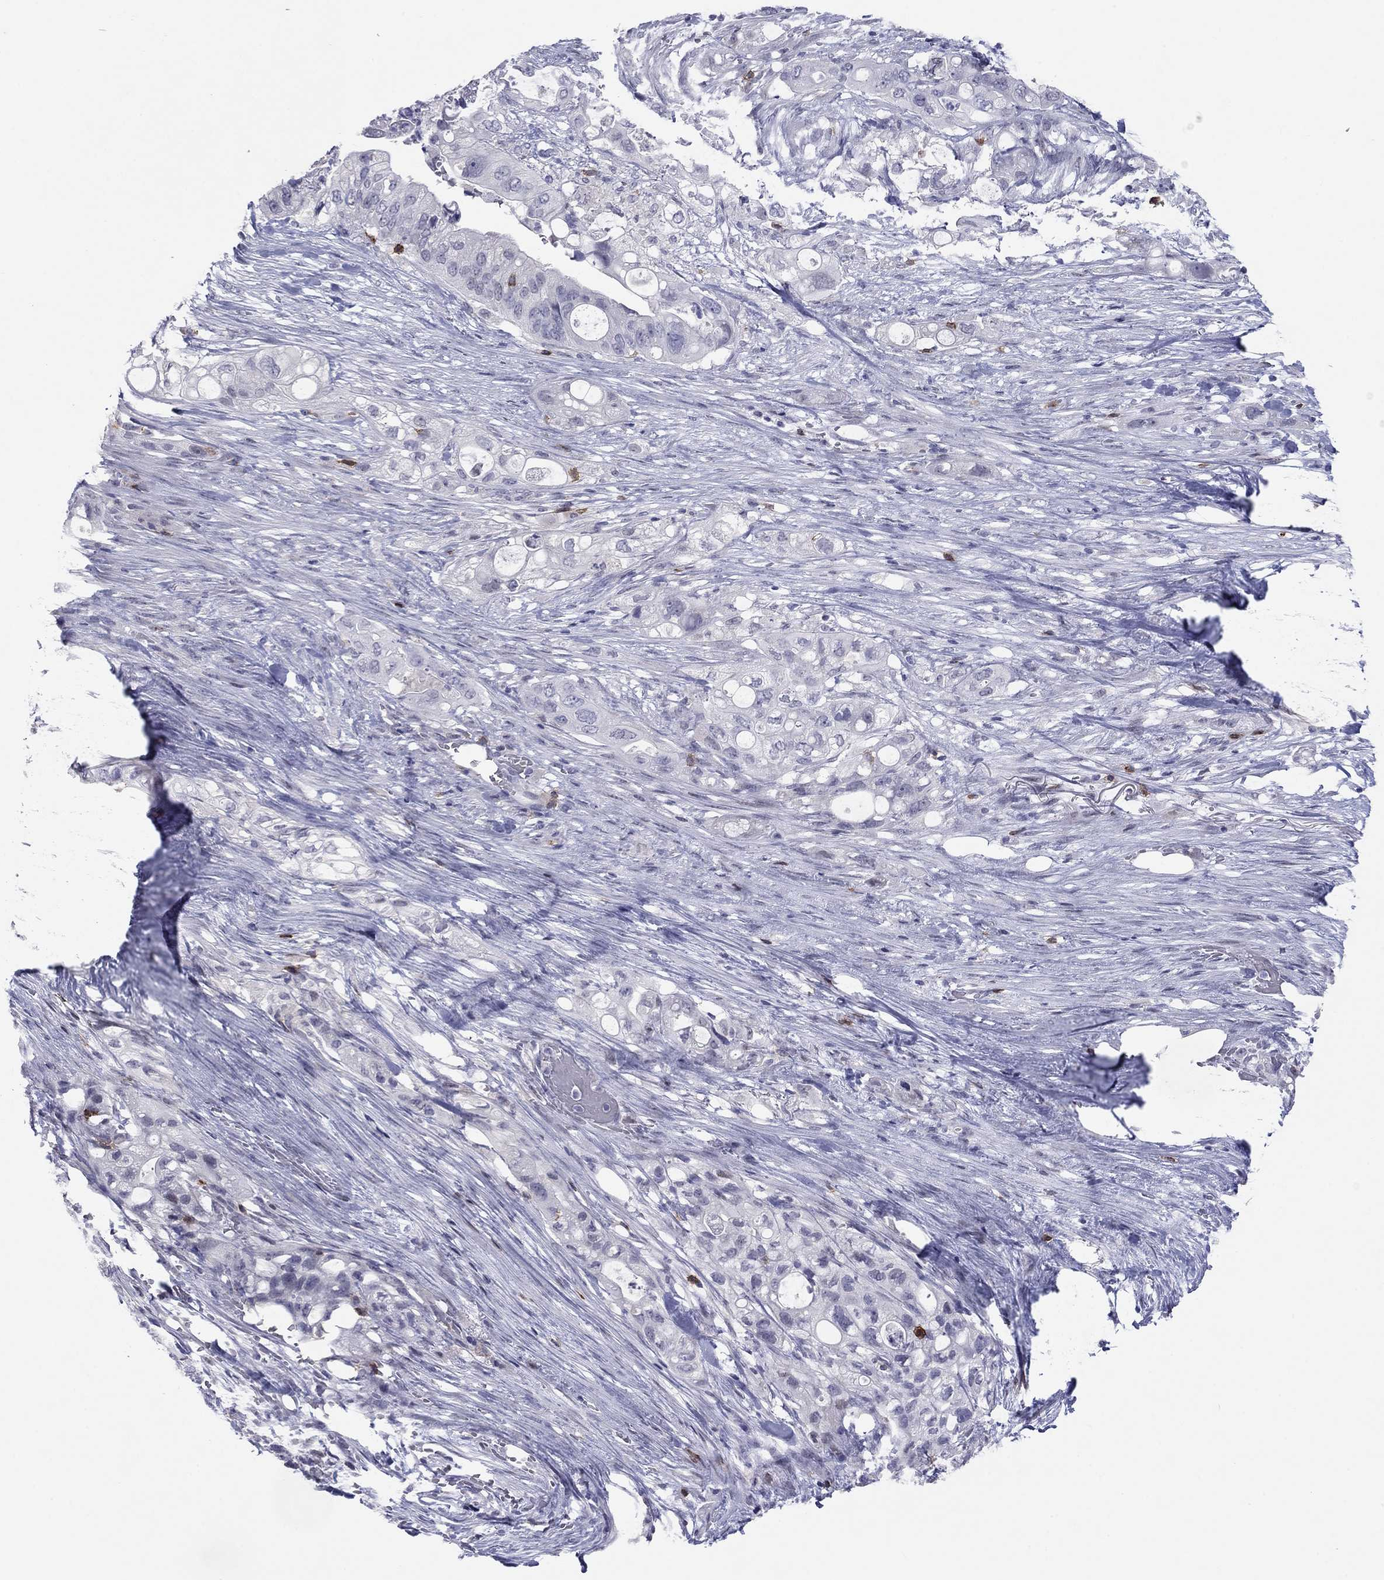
{"staining": {"intensity": "negative", "quantity": "none", "location": "none"}, "tissue": "pancreatic cancer", "cell_type": "Tumor cells", "image_type": "cancer", "snomed": [{"axis": "morphology", "description": "Adenocarcinoma, NOS"}, {"axis": "topography", "description": "Pancreas"}], "caption": "DAB (3,3'-diaminobenzidine) immunohistochemical staining of human pancreatic cancer (adenocarcinoma) shows no significant positivity in tumor cells. (Brightfield microscopy of DAB immunohistochemistry (IHC) at high magnification).", "gene": "ITGAE", "patient": {"sex": "female", "age": 72}}